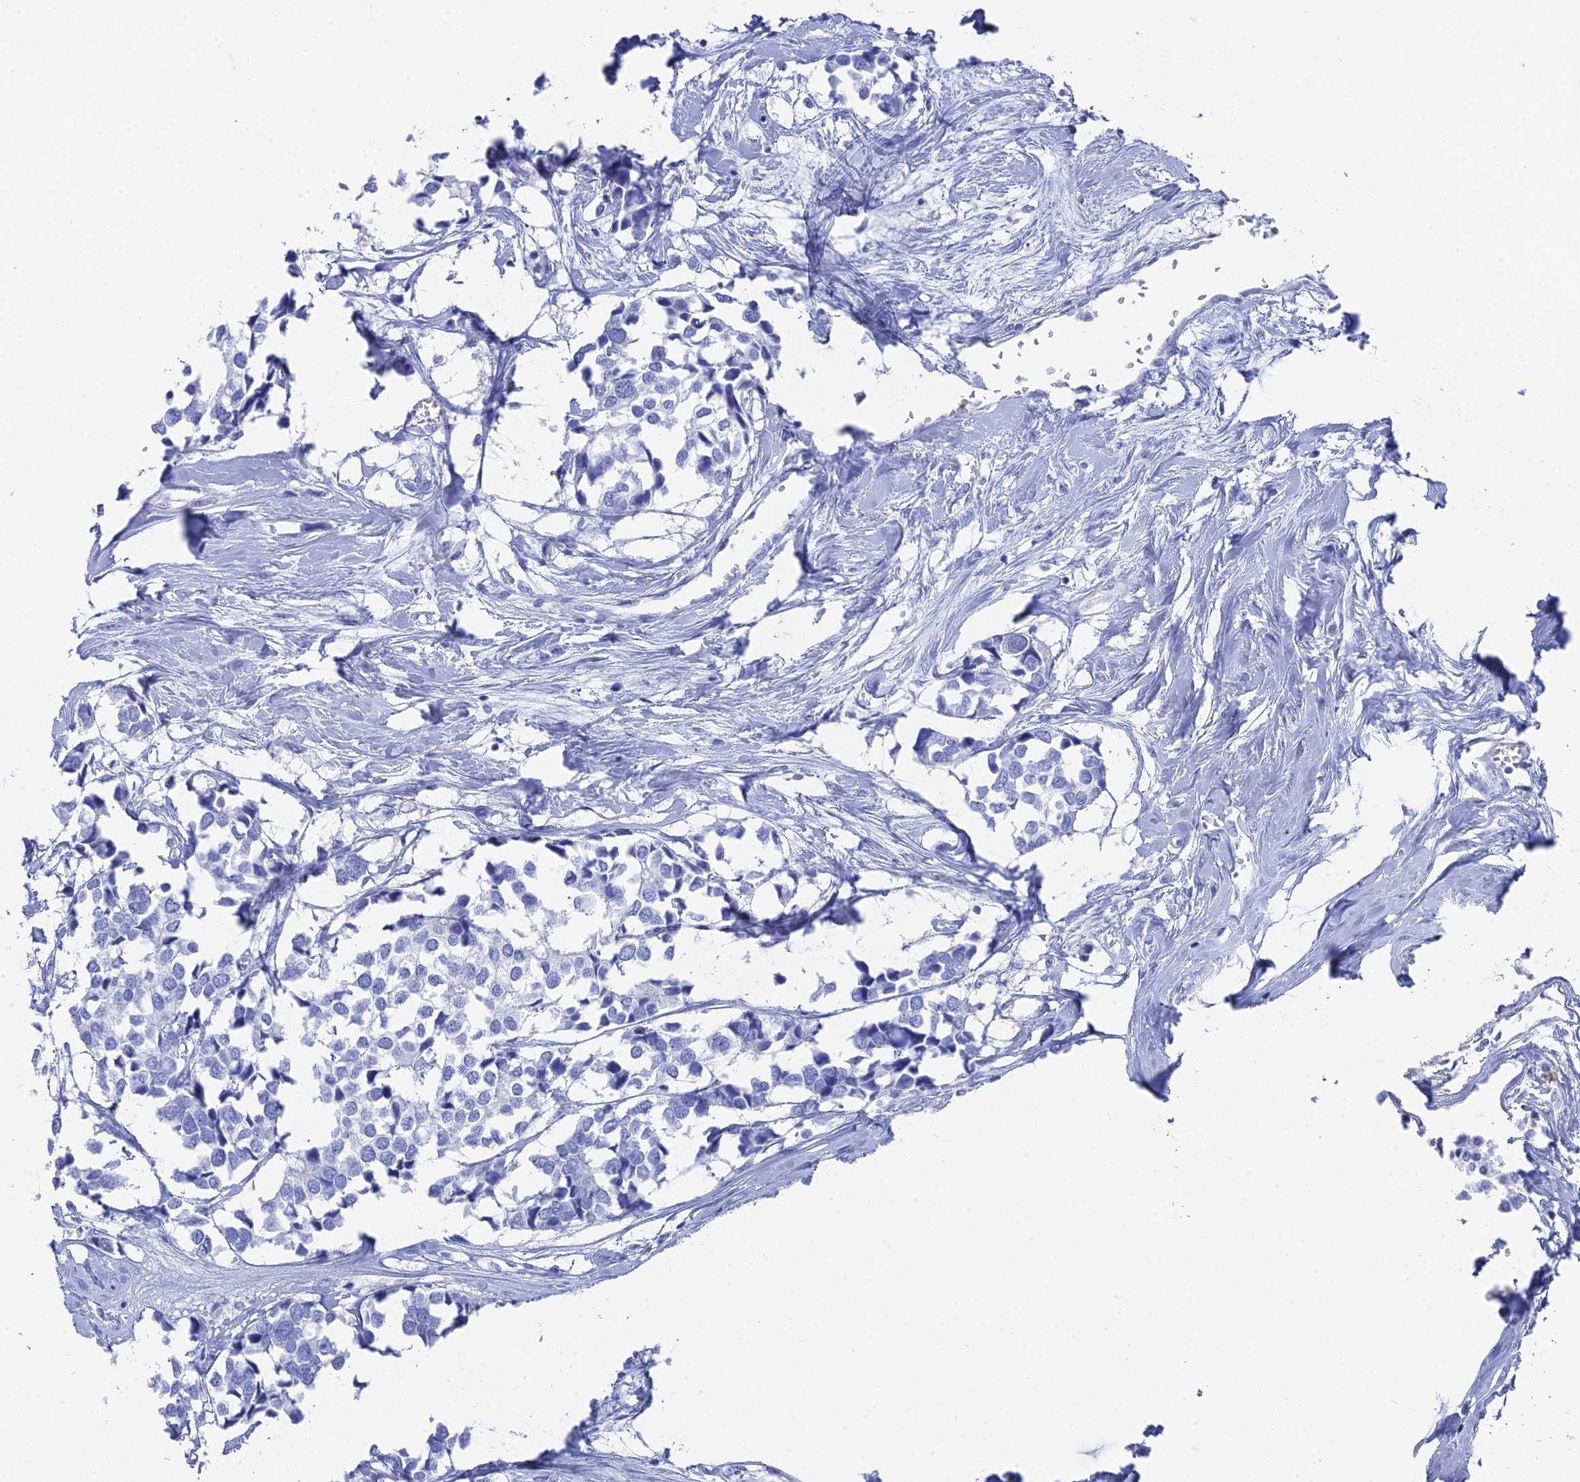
{"staining": {"intensity": "negative", "quantity": "none", "location": "none"}, "tissue": "breast cancer", "cell_type": "Tumor cells", "image_type": "cancer", "snomed": [{"axis": "morphology", "description": "Duct carcinoma"}, {"axis": "topography", "description": "Breast"}], "caption": "A high-resolution micrograph shows immunohistochemistry (IHC) staining of intraductal carcinoma (breast), which exhibits no significant positivity in tumor cells.", "gene": "ENPP3", "patient": {"sex": "female", "age": 83}}